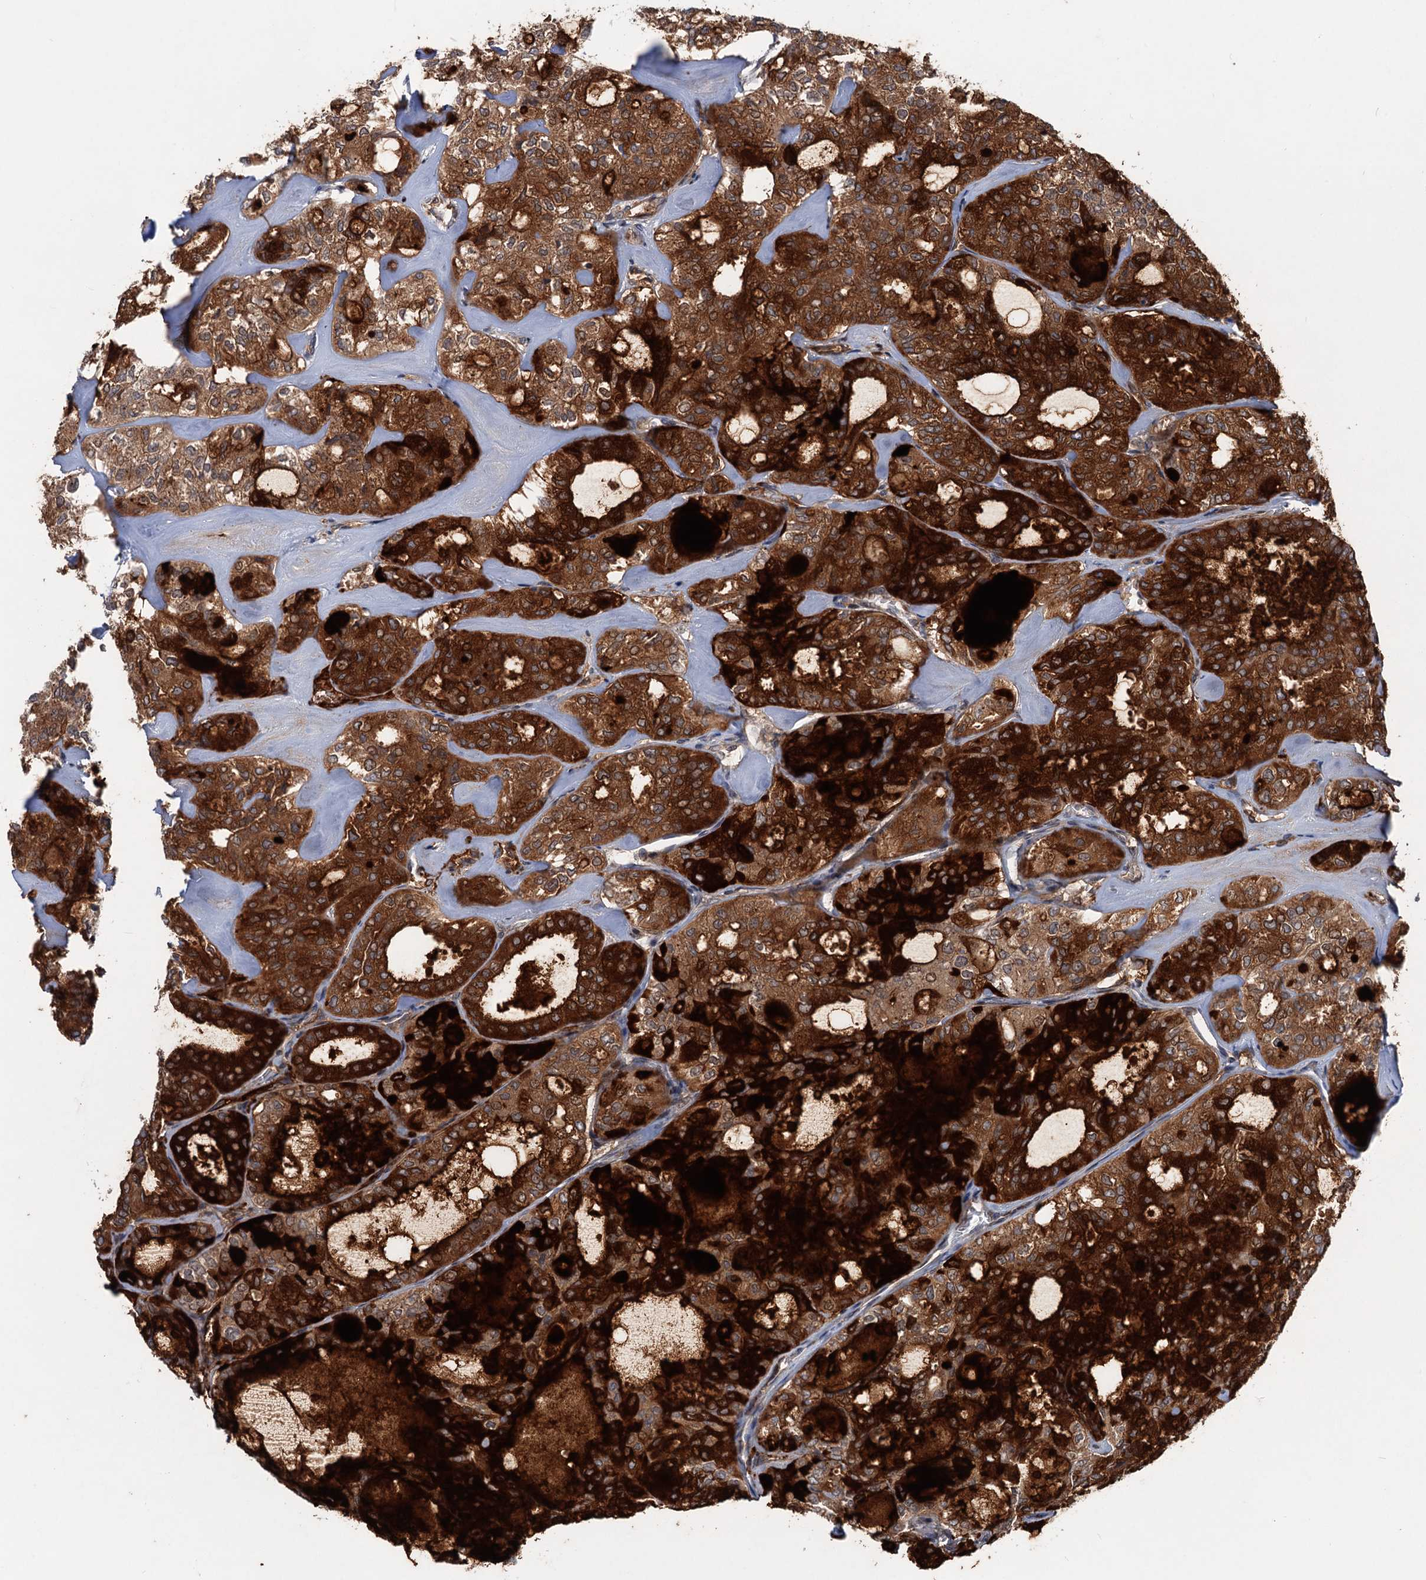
{"staining": {"intensity": "strong", "quantity": ">75%", "location": "cytoplasmic/membranous"}, "tissue": "thyroid cancer", "cell_type": "Tumor cells", "image_type": "cancer", "snomed": [{"axis": "morphology", "description": "Follicular adenoma carcinoma, NOS"}, {"axis": "topography", "description": "Thyroid gland"}], "caption": "Human thyroid follicular adenoma carcinoma stained with a protein marker shows strong staining in tumor cells.", "gene": "DYNC2I2", "patient": {"sex": "male", "age": 75}}